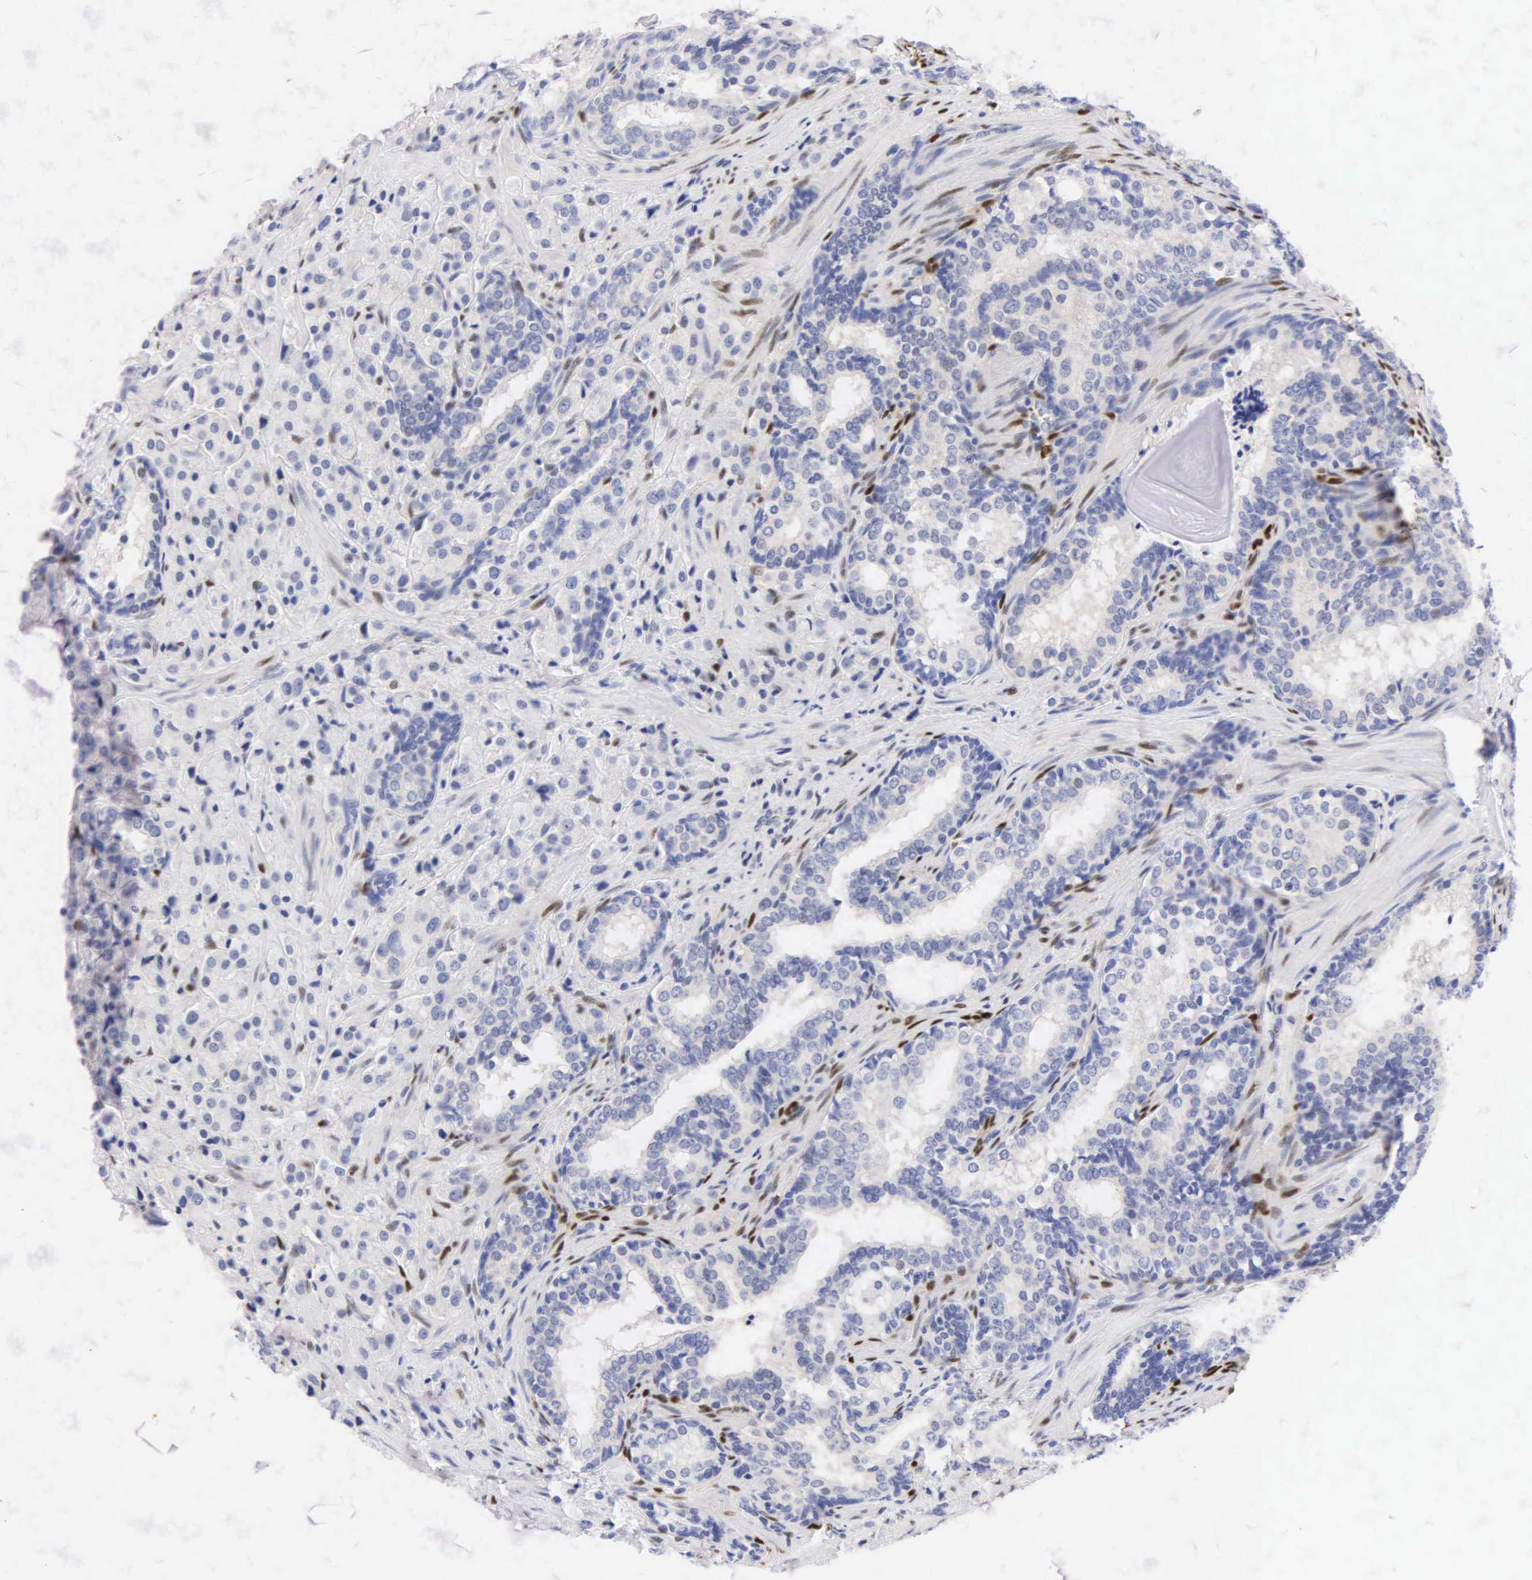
{"staining": {"intensity": "negative", "quantity": "none", "location": "none"}, "tissue": "prostate cancer", "cell_type": "Tumor cells", "image_type": "cancer", "snomed": [{"axis": "morphology", "description": "Adenocarcinoma, Medium grade"}, {"axis": "topography", "description": "Prostate"}], "caption": "The immunohistochemistry (IHC) histopathology image has no significant positivity in tumor cells of prostate adenocarcinoma (medium-grade) tissue.", "gene": "PGR", "patient": {"sex": "male", "age": 70}}